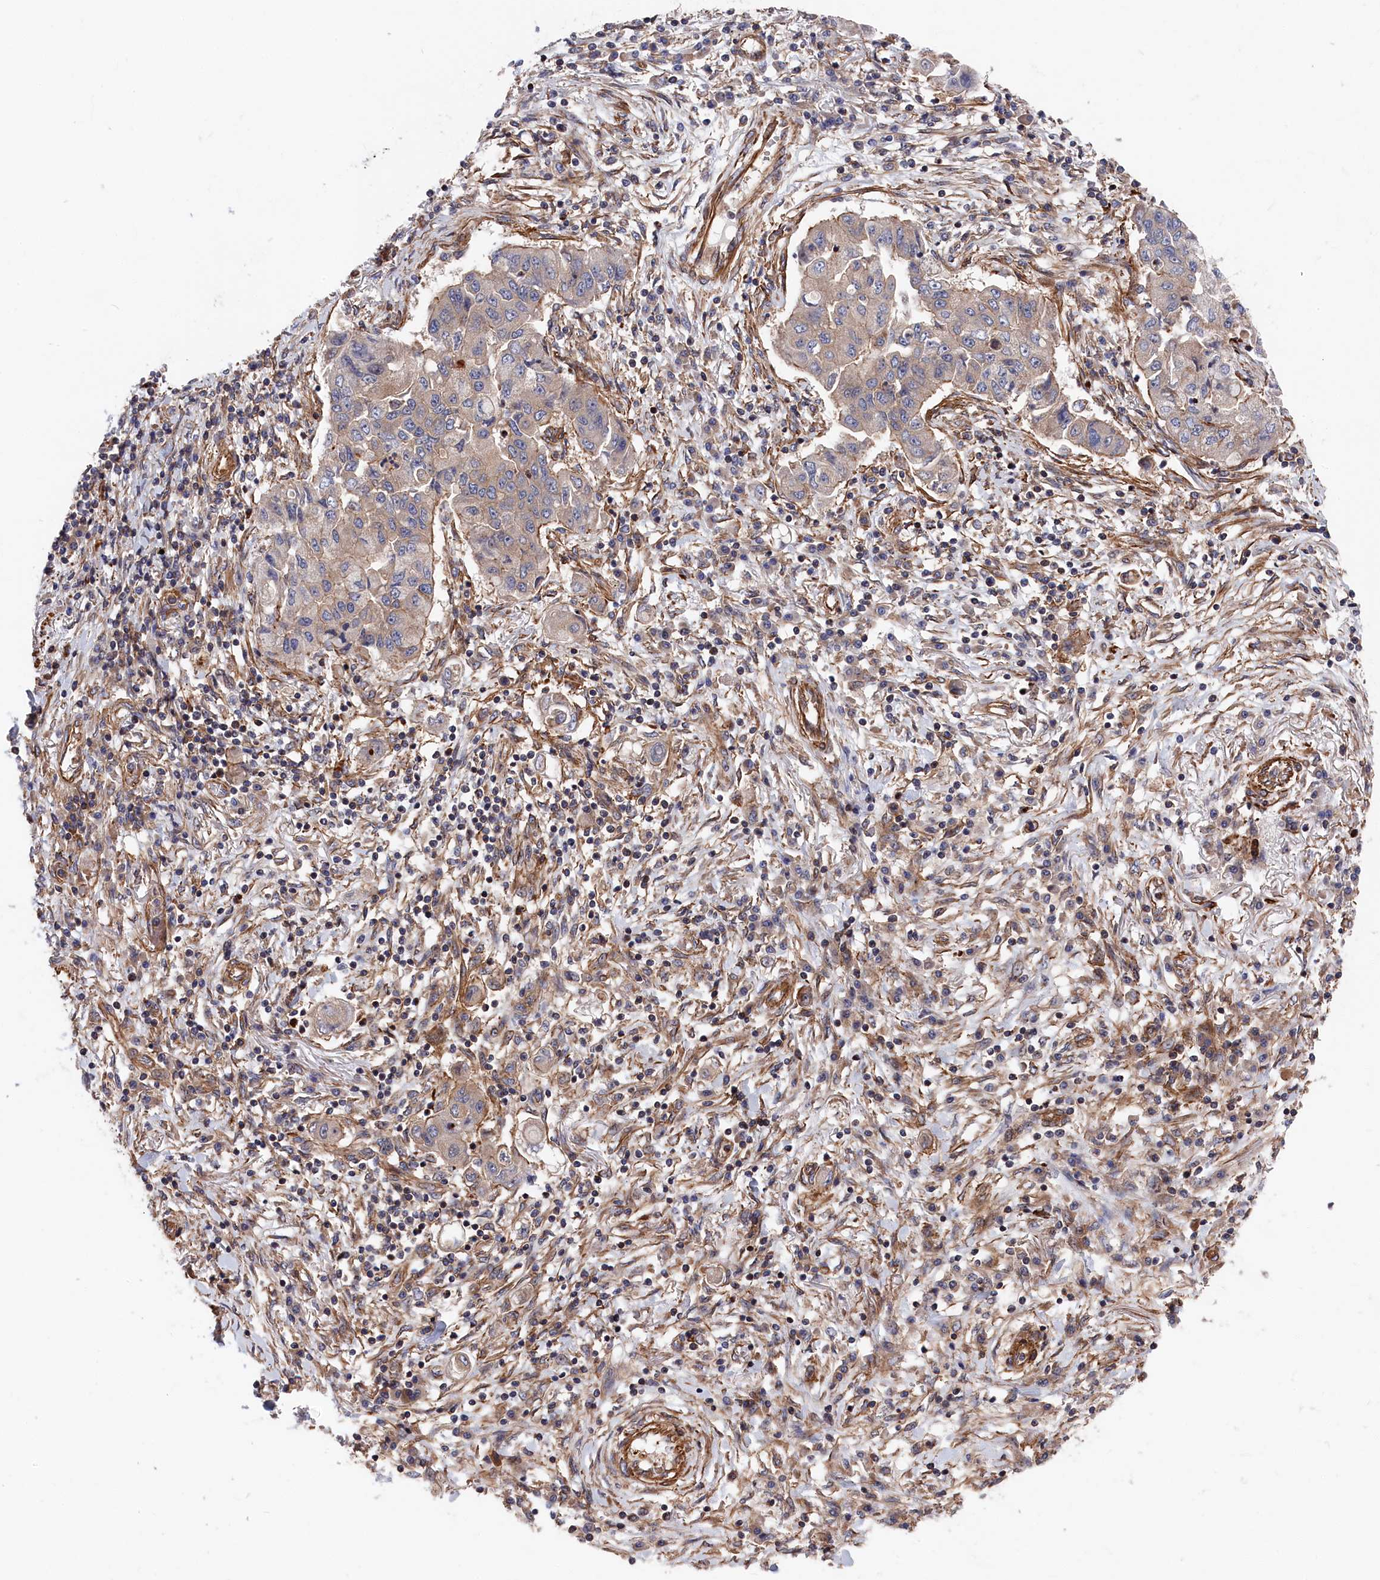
{"staining": {"intensity": "weak", "quantity": "25%-75%", "location": "cytoplasmic/membranous"}, "tissue": "lung cancer", "cell_type": "Tumor cells", "image_type": "cancer", "snomed": [{"axis": "morphology", "description": "Squamous cell carcinoma, NOS"}, {"axis": "topography", "description": "Lung"}], "caption": "A low amount of weak cytoplasmic/membranous positivity is seen in about 25%-75% of tumor cells in squamous cell carcinoma (lung) tissue. The protein of interest is stained brown, and the nuclei are stained in blue (DAB (3,3'-diaminobenzidine) IHC with brightfield microscopy, high magnification).", "gene": "LDHD", "patient": {"sex": "male", "age": 74}}